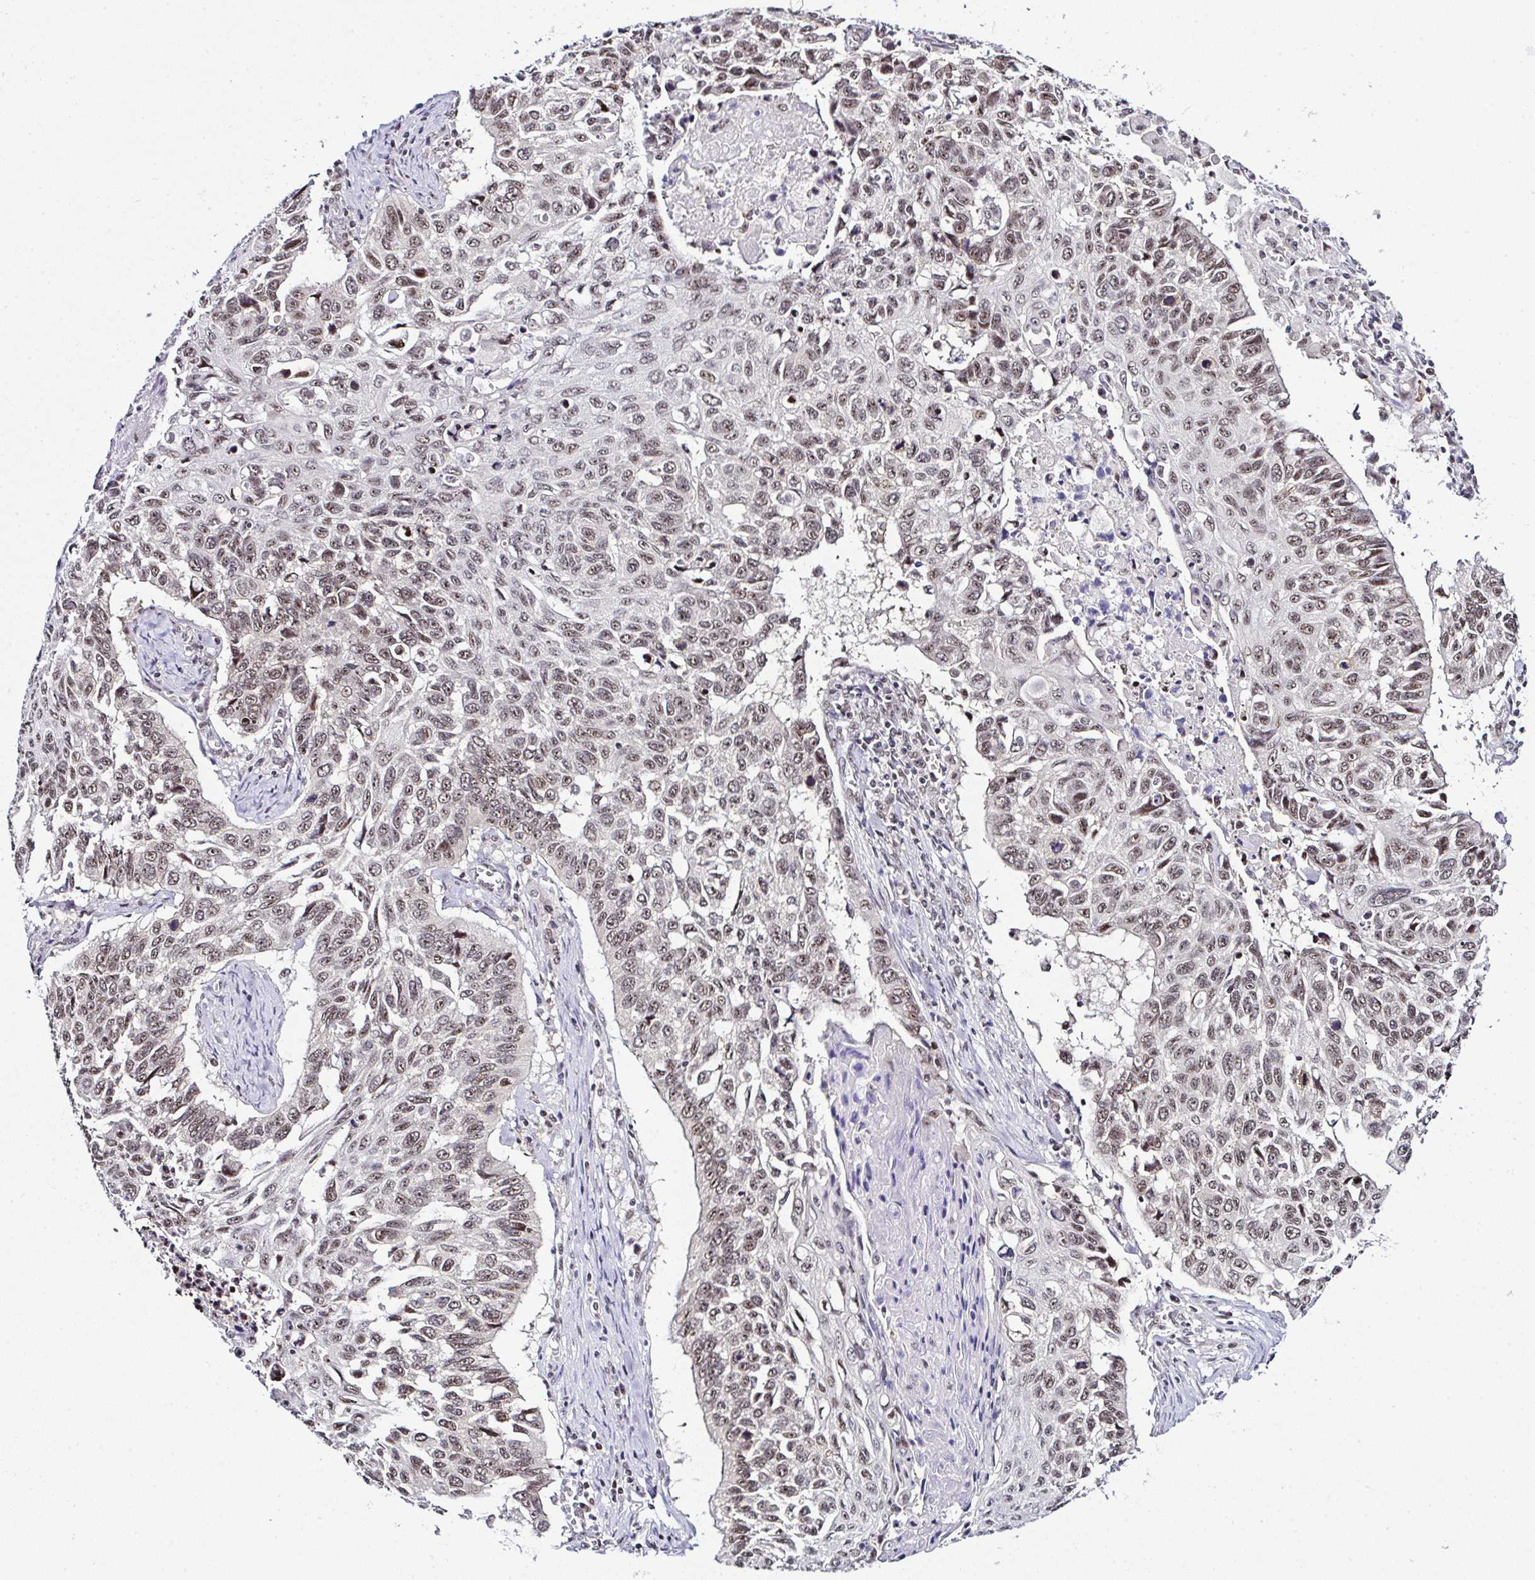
{"staining": {"intensity": "moderate", "quantity": ">75%", "location": "nuclear"}, "tissue": "lung cancer", "cell_type": "Tumor cells", "image_type": "cancer", "snomed": [{"axis": "morphology", "description": "Squamous cell carcinoma, NOS"}, {"axis": "topography", "description": "Lung"}], "caption": "This image demonstrates immunohistochemistry staining of lung cancer, with medium moderate nuclear expression in approximately >75% of tumor cells.", "gene": "PTPN2", "patient": {"sex": "male", "age": 62}}